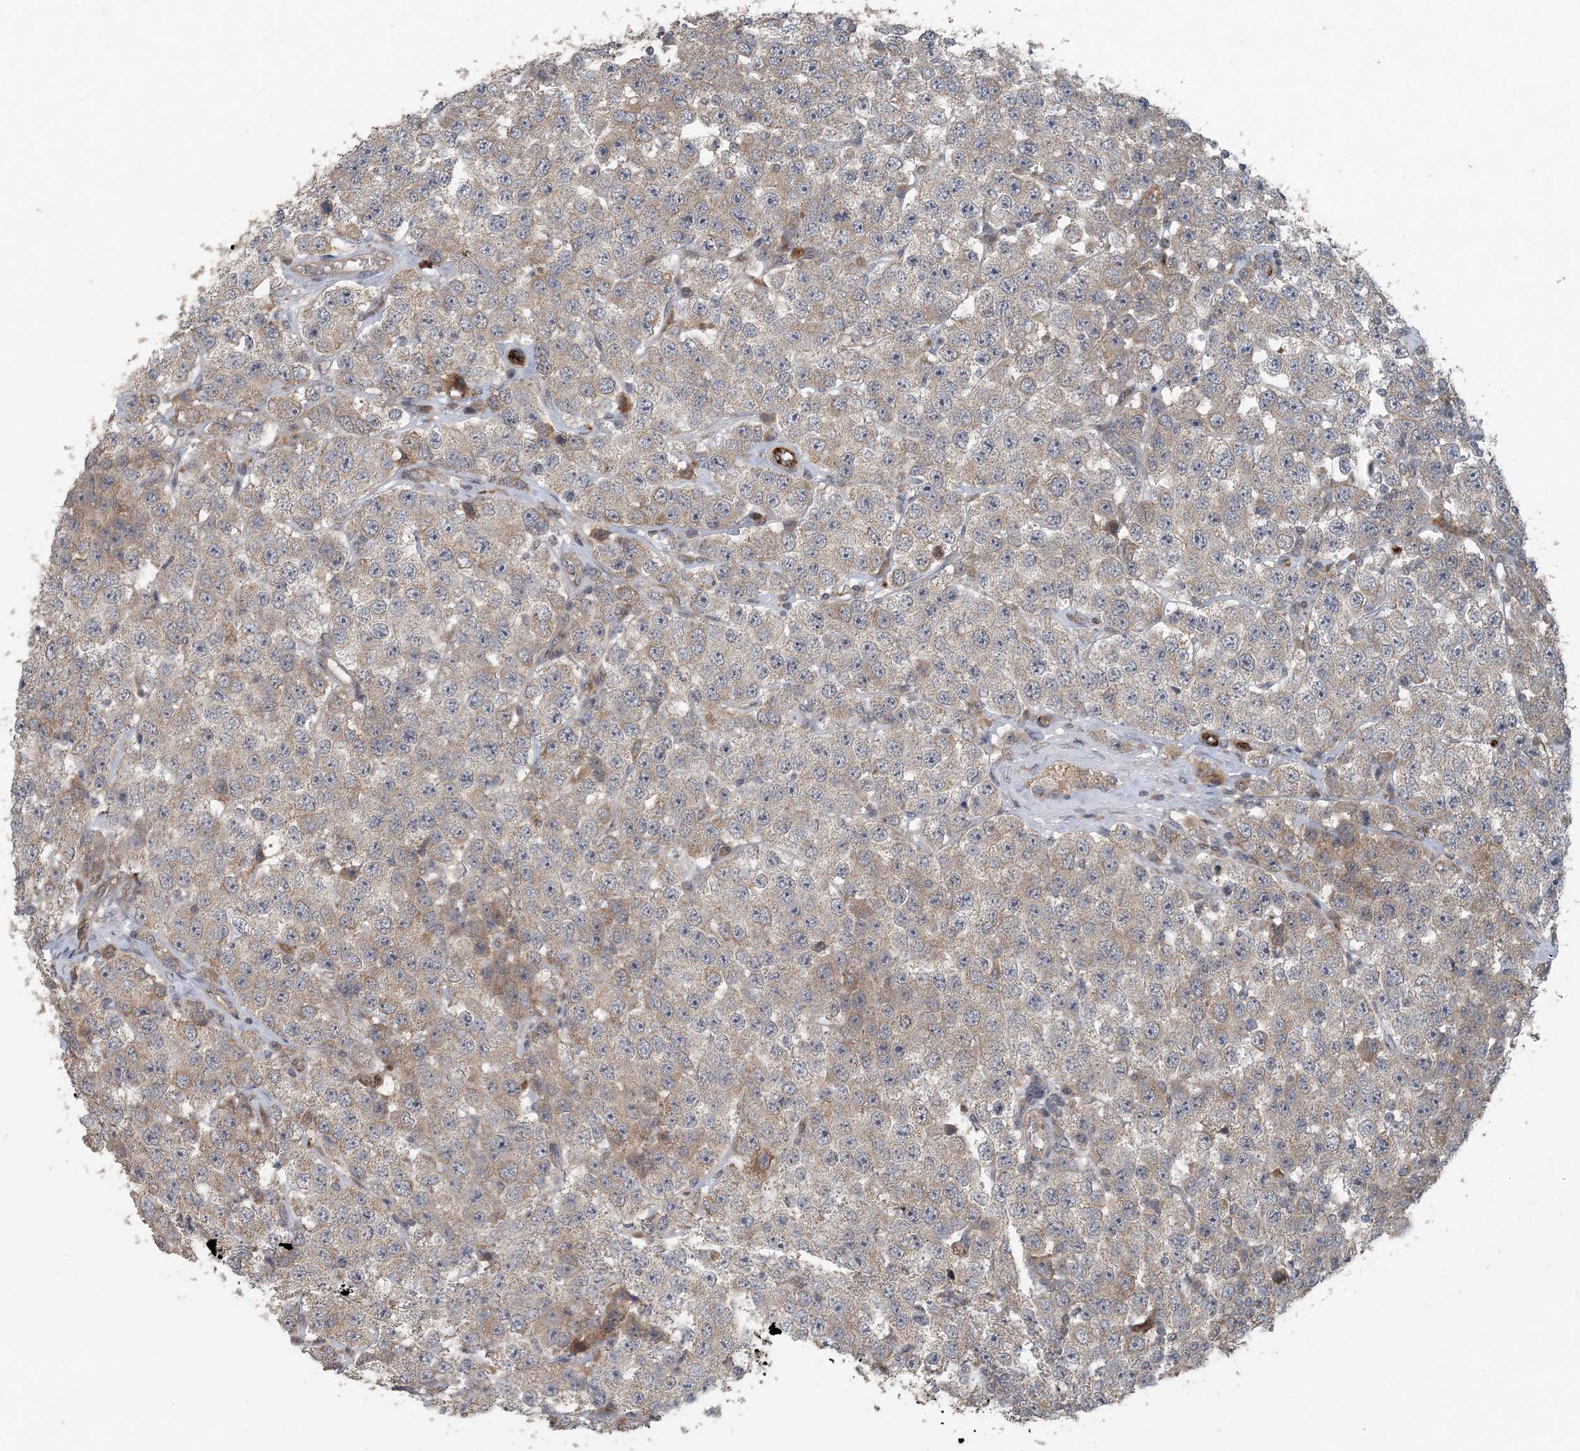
{"staining": {"intensity": "moderate", "quantity": ">75%", "location": "cytoplasmic/membranous"}, "tissue": "testis cancer", "cell_type": "Tumor cells", "image_type": "cancer", "snomed": [{"axis": "morphology", "description": "Seminoma, NOS"}, {"axis": "topography", "description": "Testis"}], "caption": "Immunohistochemistry (IHC) staining of testis cancer (seminoma), which reveals medium levels of moderate cytoplasmic/membranous staining in approximately >75% of tumor cells indicating moderate cytoplasmic/membranous protein expression. The staining was performed using DAB (3,3'-diaminobenzidine) (brown) for protein detection and nuclei were counterstained in hematoxylin (blue).", "gene": "MYO9B", "patient": {"sex": "male", "age": 28}}